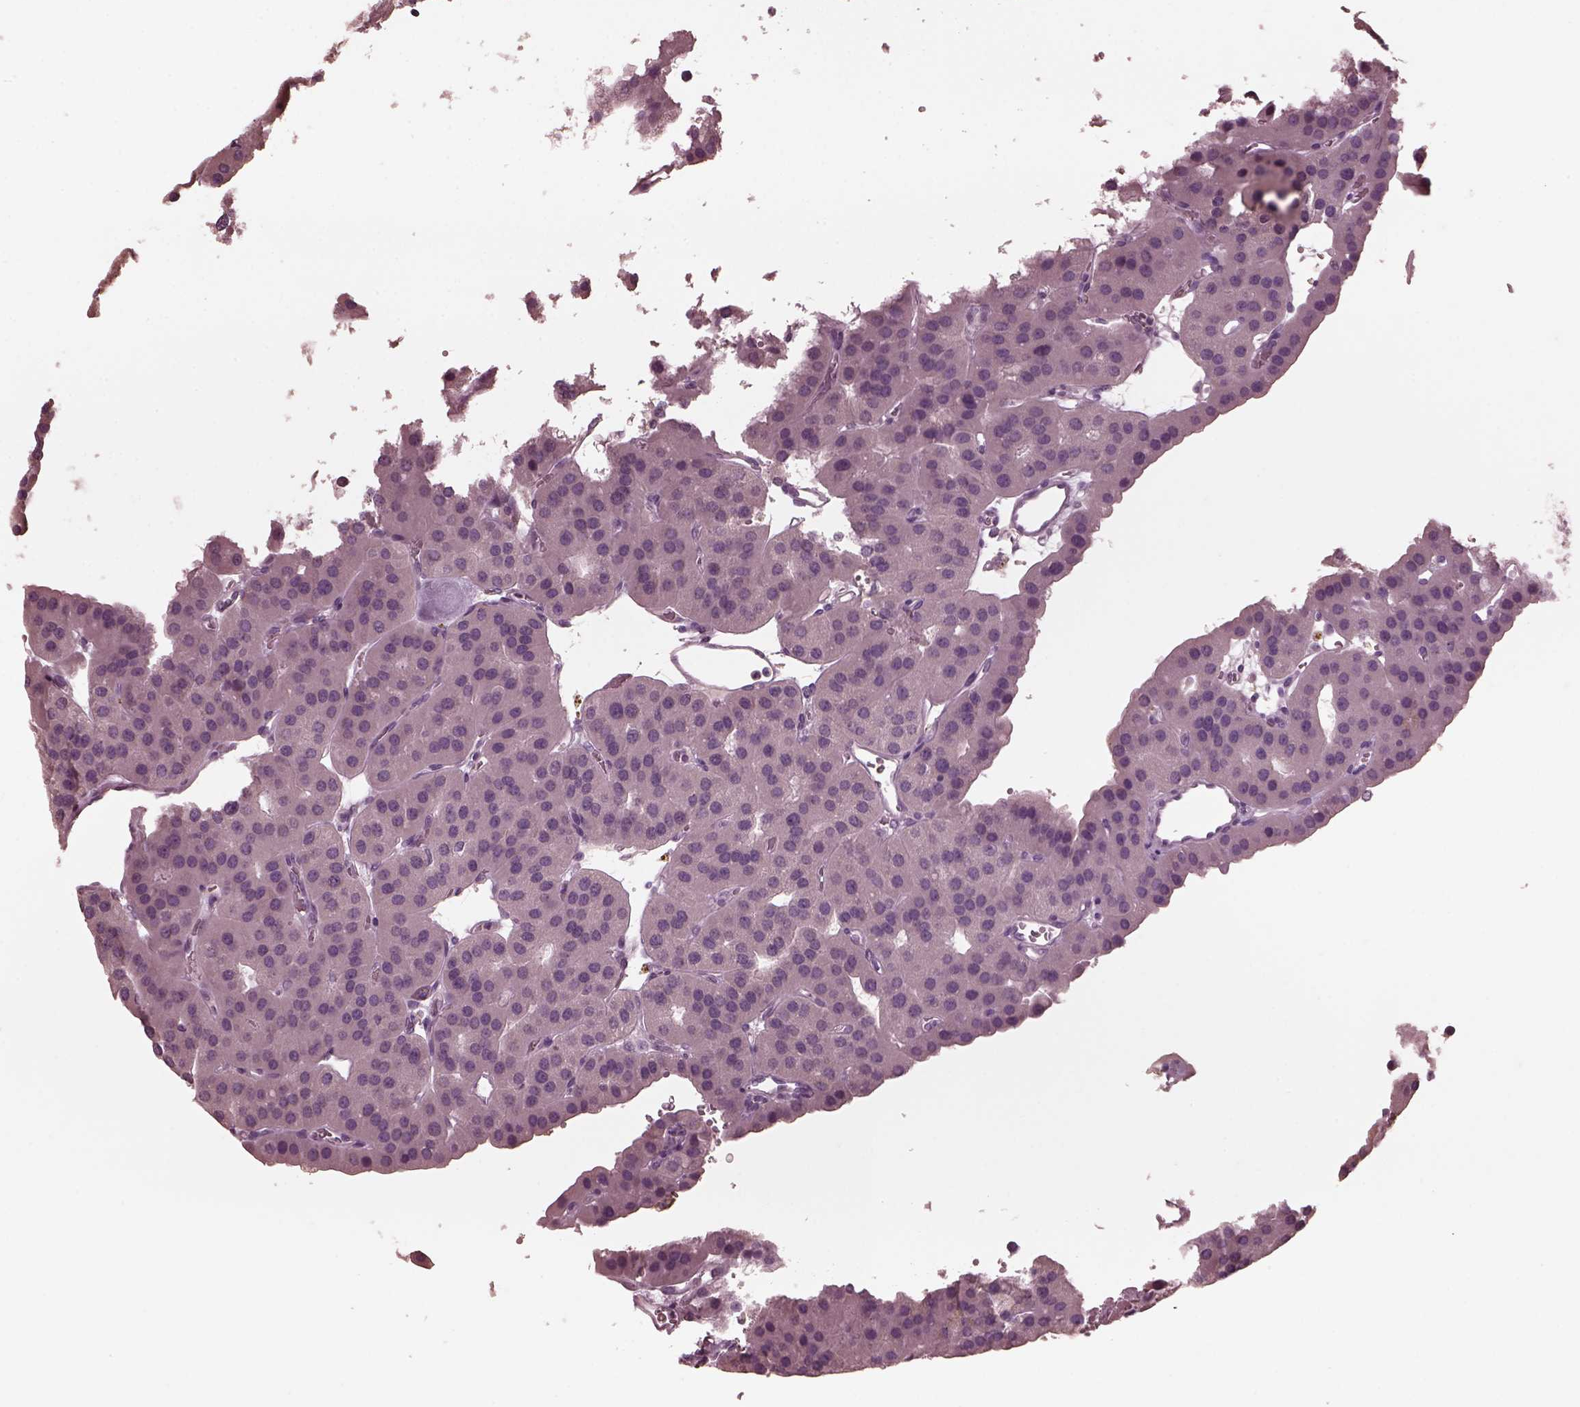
{"staining": {"intensity": "negative", "quantity": "none", "location": "none"}, "tissue": "parathyroid gland", "cell_type": "Glandular cells", "image_type": "normal", "snomed": [{"axis": "morphology", "description": "Normal tissue, NOS"}, {"axis": "morphology", "description": "Adenoma, NOS"}, {"axis": "topography", "description": "Parathyroid gland"}], "caption": "This is an IHC image of benign parathyroid gland. There is no expression in glandular cells.", "gene": "CGA", "patient": {"sex": "female", "age": 86}}